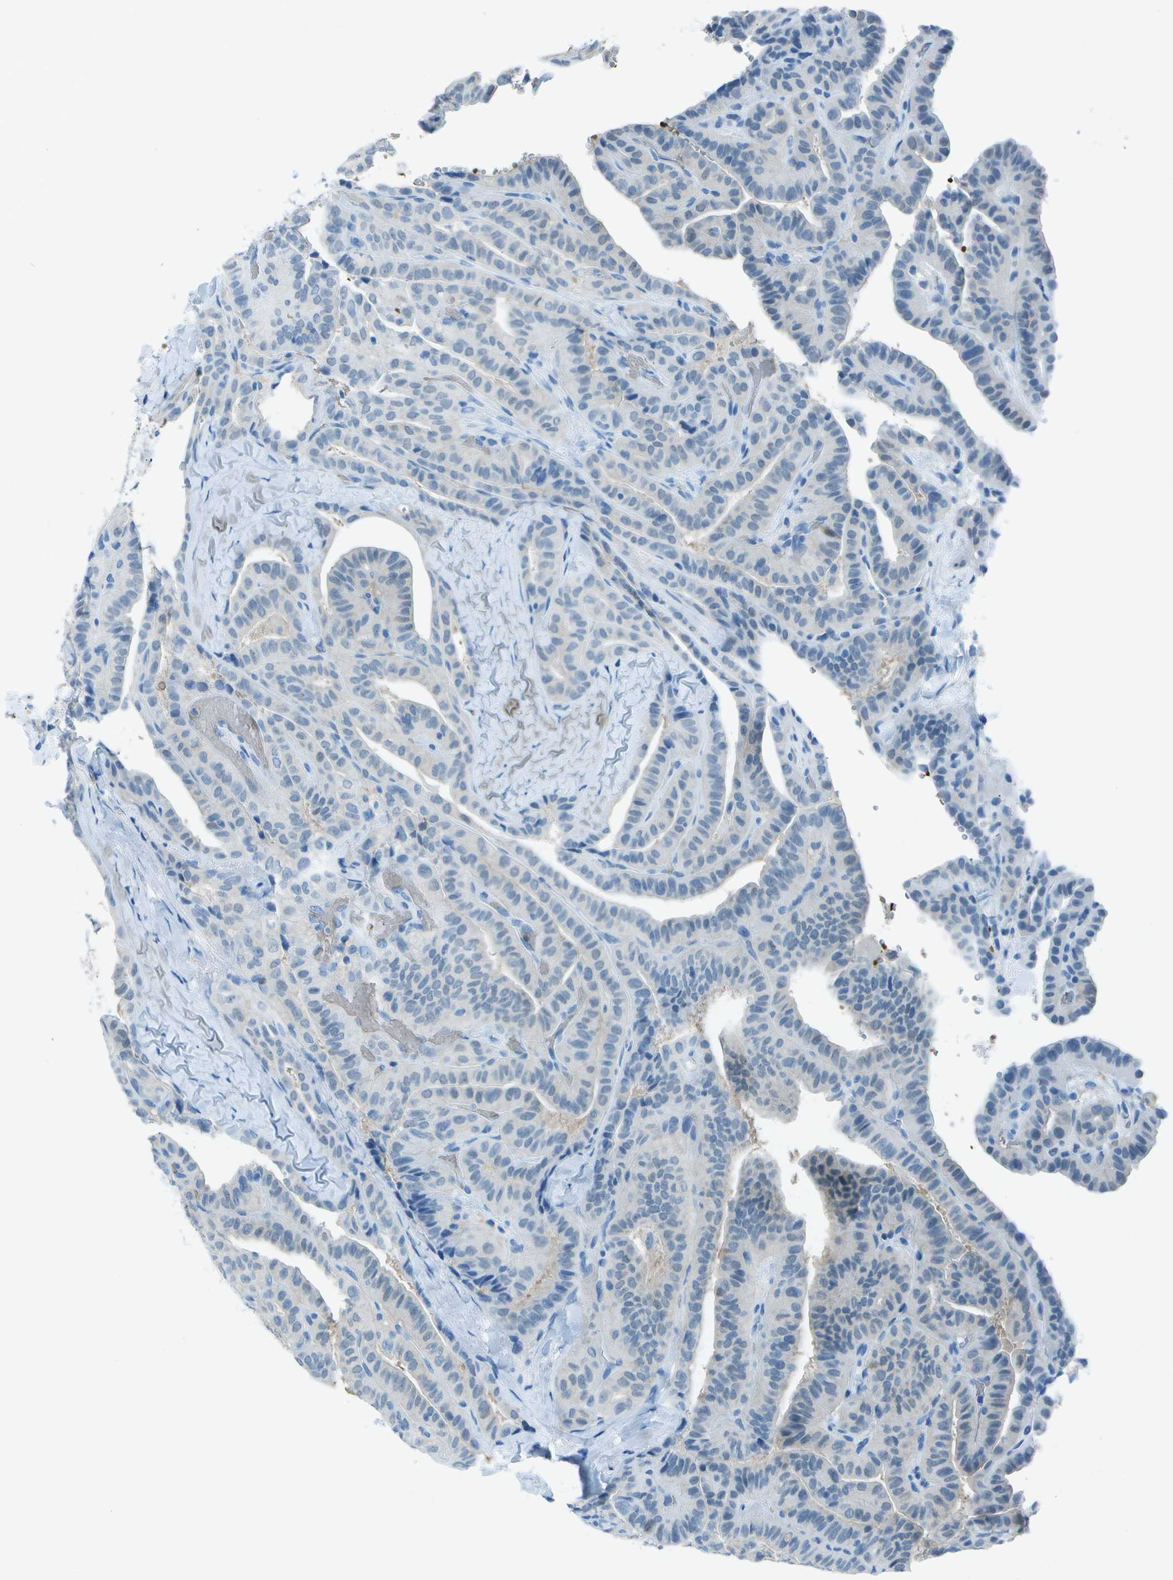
{"staining": {"intensity": "weak", "quantity": "<25%", "location": "cytoplasmic/membranous"}, "tissue": "thyroid cancer", "cell_type": "Tumor cells", "image_type": "cancer", "snomed": [{"axis": "morphology", "description": "Papillary adenocarcinoma, NOS"}, {"axis": "topography", "description": "Thyroid gland"}], "caption": "IHC photomicrograph of neoplastic tissue: human thyroid papillary adenocarcinoma stained with DAB (3,3'-diaminobenzidine) exhibits no significant protein expression in tumor cells.", "gene": "ASL", "patient": {"sex": "male", "age": 77}}